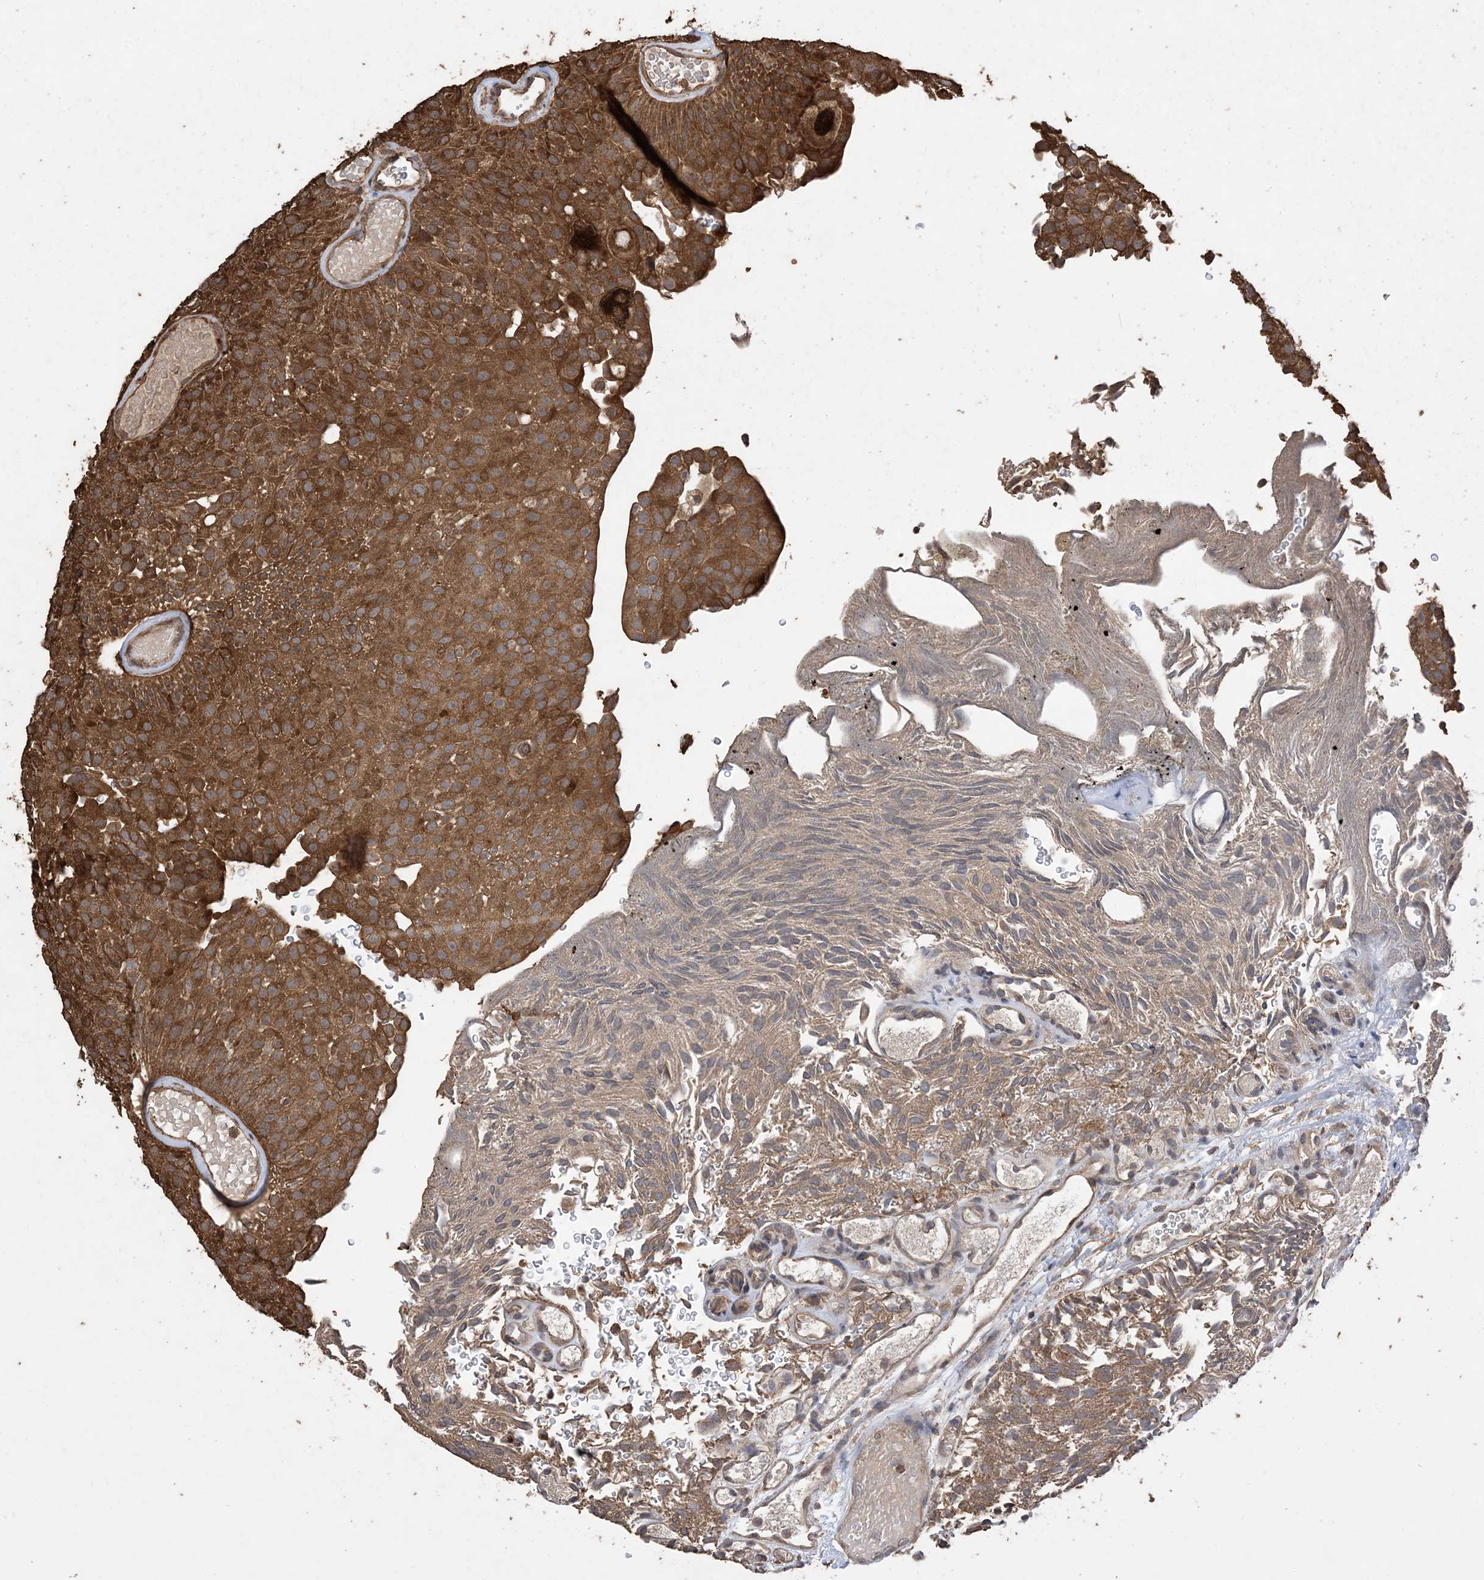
{"staining": {"intensity": "strong", "quantity": ">75%", "location": "cytoplasmic/membranous"}, "tissue": "urothelial cancer", "cell_type": "Tumor cells", "image_type": "cancer", "snomed": [{"axis": "morphology", "description": "Urothelial carcinoma, Low grade"}, {"axis": "topography", "description": "Urinary bladder"}], "caption": "Low-grade urothelial carcinoma stained for a protein exhibits strong cytoplasmic/membranous positivity in tumor cells.", "gene": "ZKSCAN5", "patient": {"sex": "male", "age": 78}}